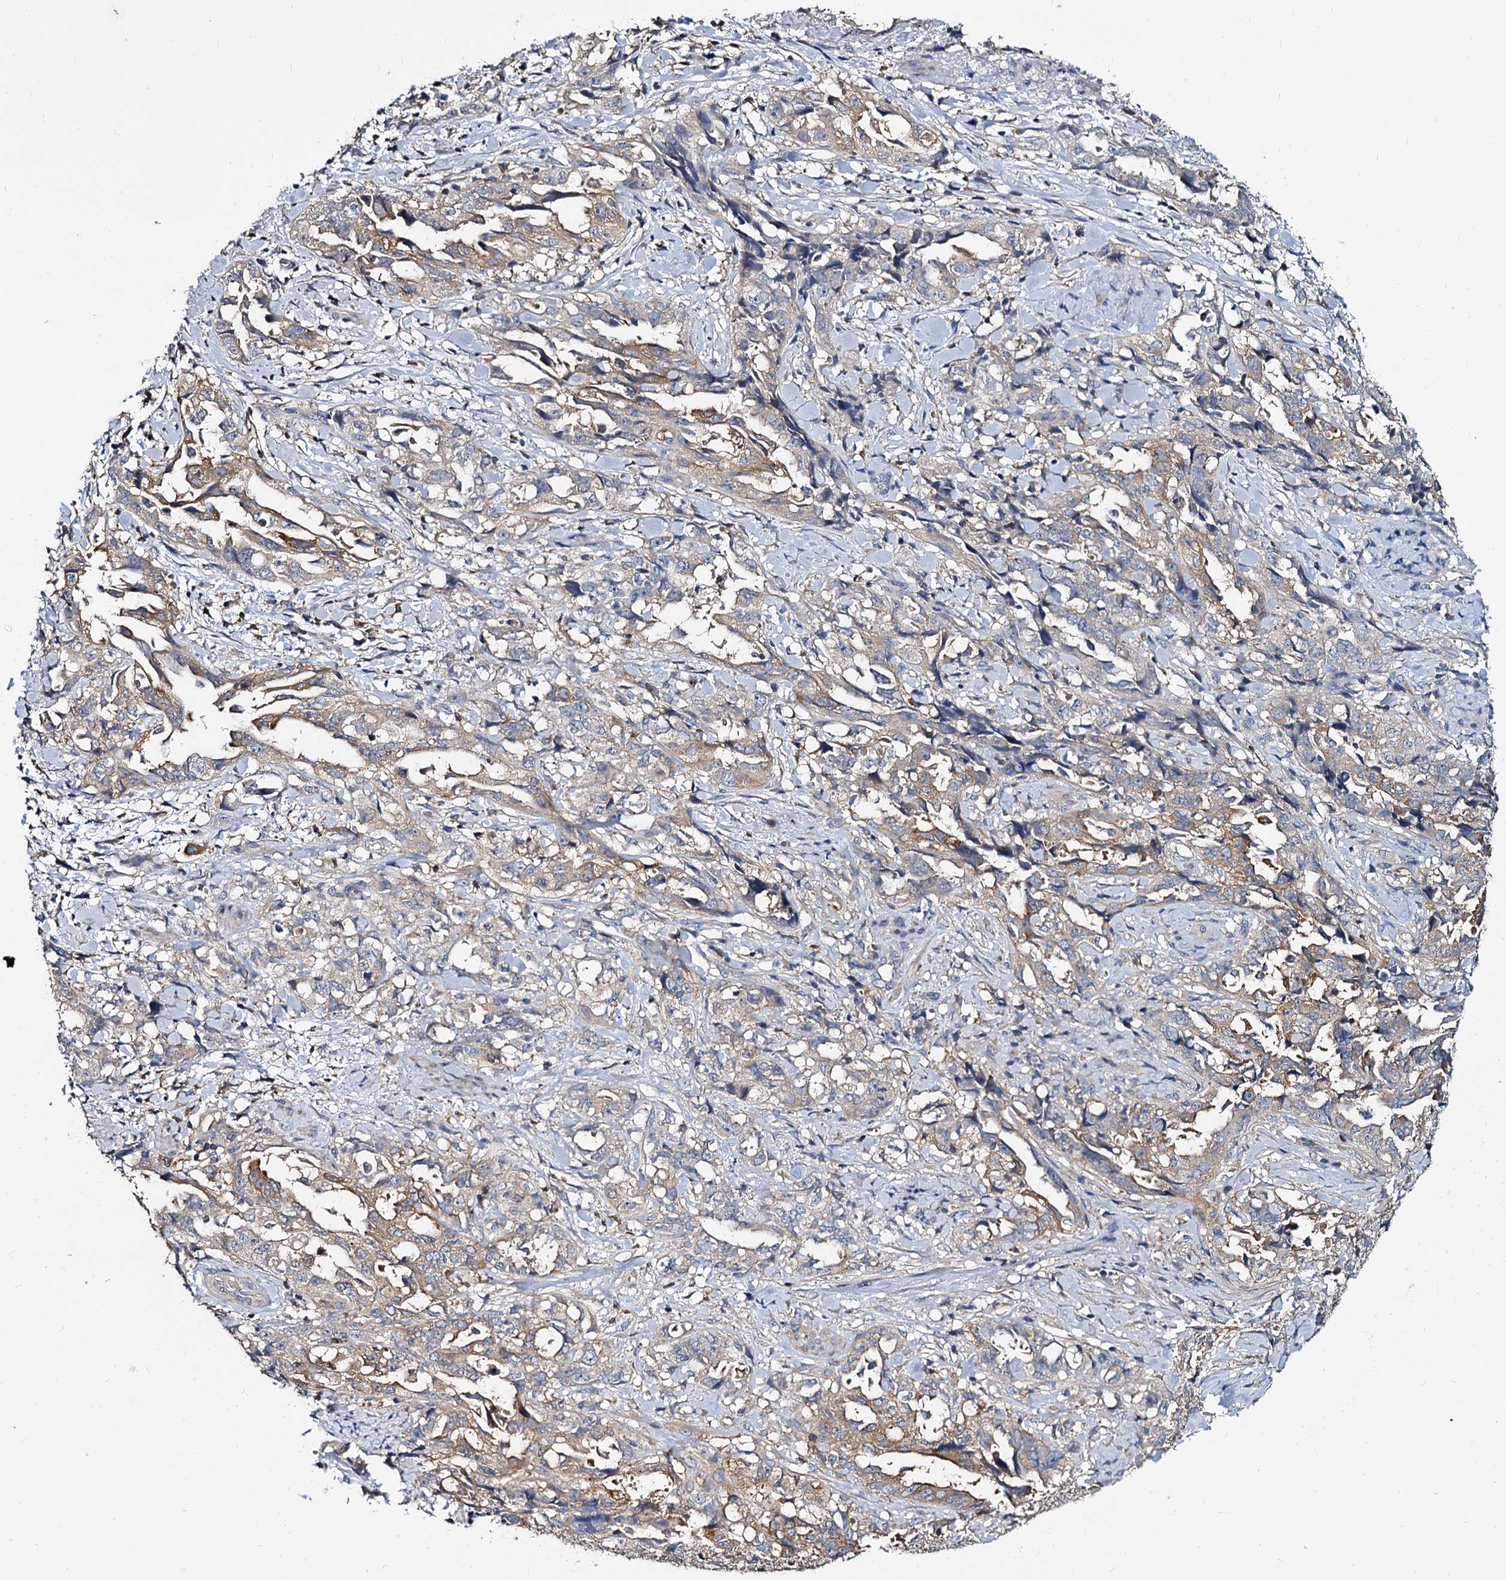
{"staining": {"intensity": "weak", "quantity": "25%-75%", "location": "cytoplasmic/membranous"}, "tissue": "endometrial cancer", "cell_type": "Tumor cells", "image_type": "cancer", "snomed": [{"axis": "morphology", "description": "Adenocarcinoma, NOS"}, {"axis": "topography", "description": "Endometrium"}], "caption": "Human adenocarcinoma (endometrial) stained for a protein (brown) displays weak cytoplasmic/membranous positive positivity in about 25%-75% of tumor cells.", "gene": "ANKRD13A", "patient": {"sex": "female", "age": 65}}